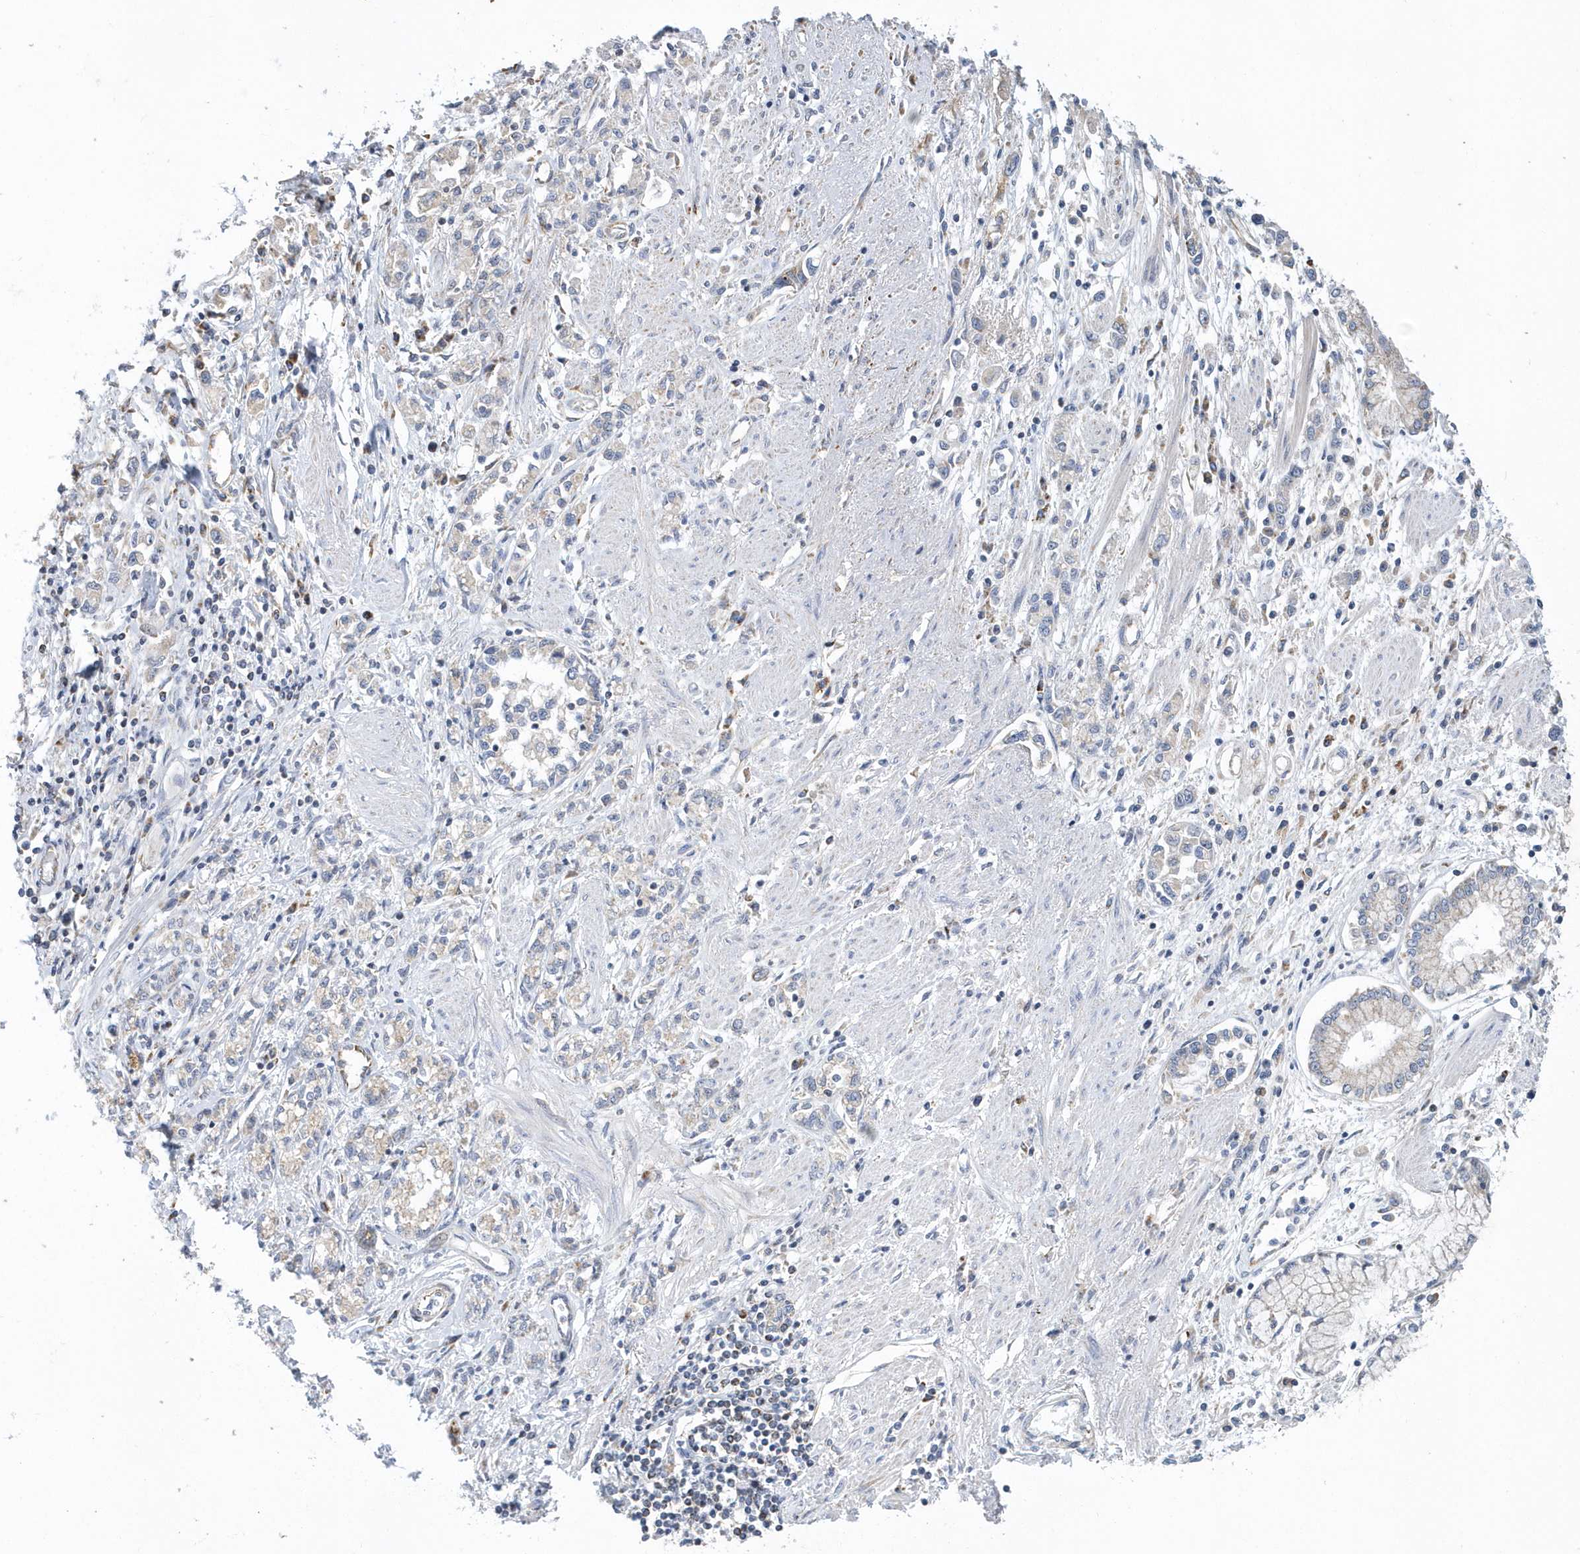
{"staining": {"intensity": "negative", "quantity": "none", "location": "none"}, "tissue": "stomach cancer", "cell_type": "Tumor cells", "image_type": "cancer", "snomed": [{"axis": "morphology", "description": "Adenocarcinoma, NOS"}, {"axis": "topography", "description": "Stomach"}], "caption": "Histopathology image shows no protein expression in tumor cells of stomach adenocarcinoma tissue.", "gene": "VWA5B2", "patient": {"sex": "female", "age": 76}}